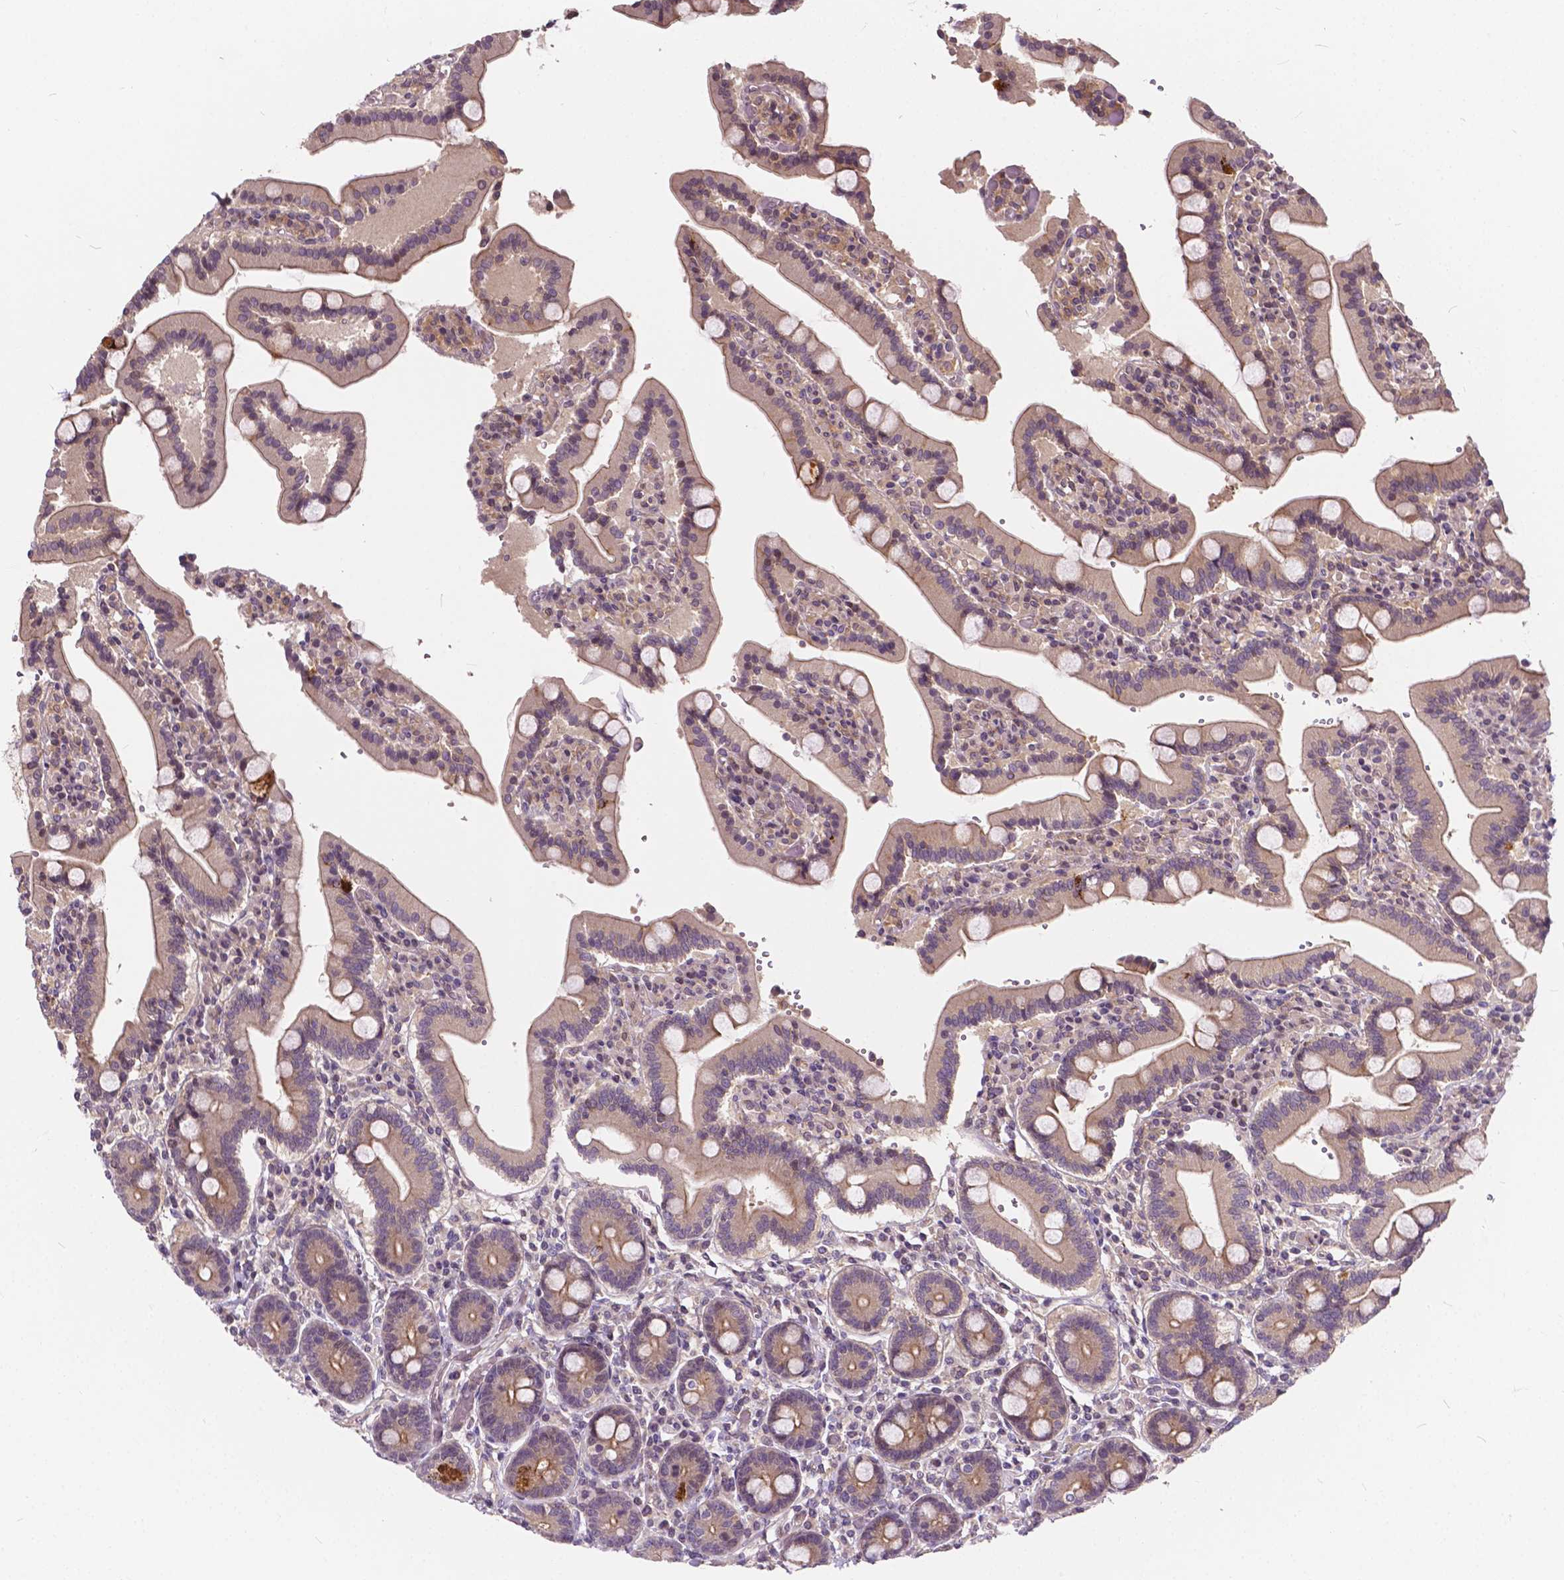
{"staining": {"intensity": "moderate", "quantity": "25%-75%", "location": "cytoplasmic/membranous"}, "tissue": "duodenum", "cell_type": "Glandular cells", "image_type": "normal", "snomed": [{"axis": "morphology", "description": "Normal tissue, NOS"}, {"axis": "topography", "description": "Duodenum"}], "caption": "An IHC micrograph of normal tissue is shown. Protein staining in brown highlights moderate cytoplasmic/membranous positivity in duodenum within glandular cells.", "gene": "INPP5E", "patient": {"sex": "female", "age": 62}}